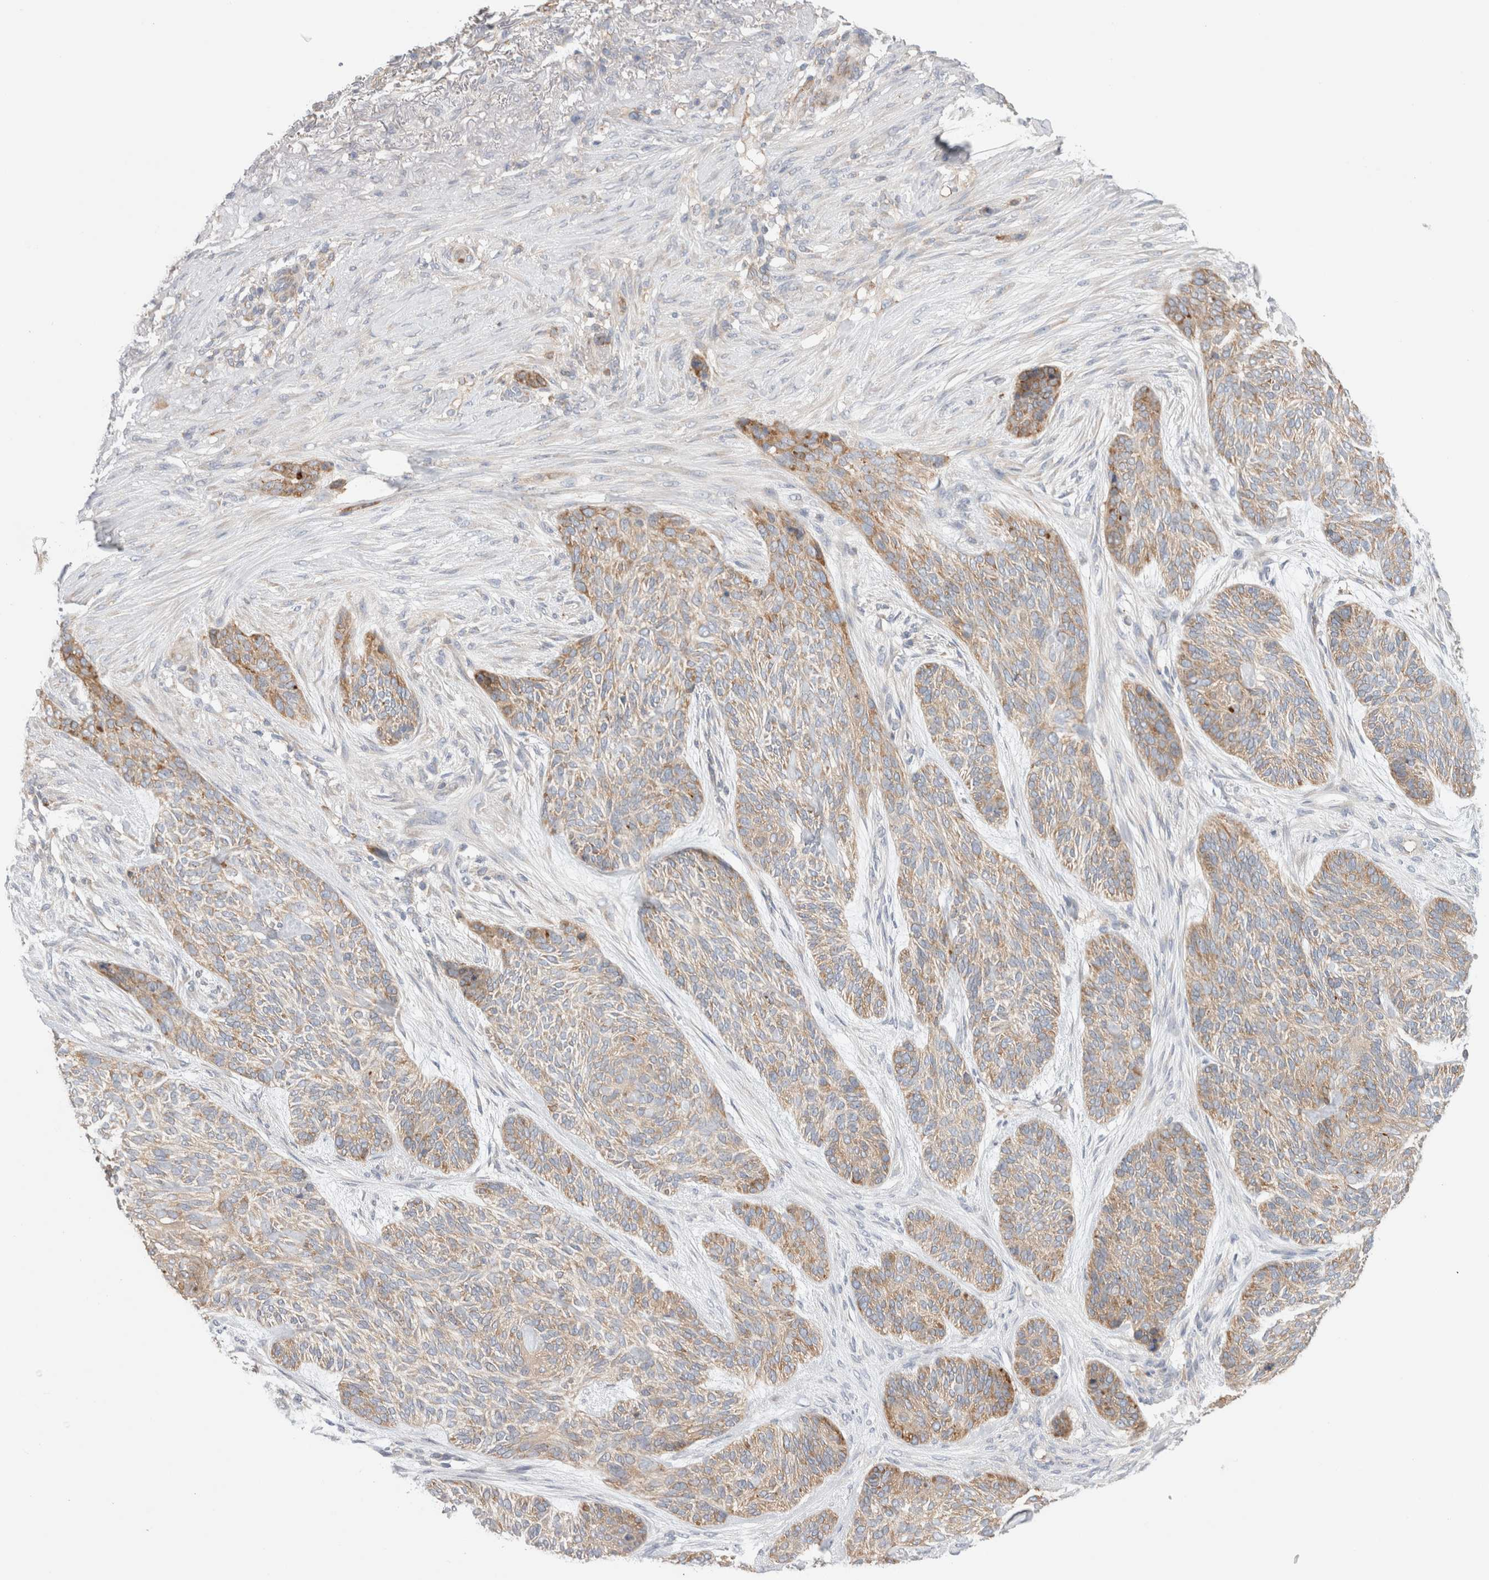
{"staining": {"intensity": "moderate", "quantity": "25%-75%", "location": "cytoplasmic/membranous"}, "tissue": "skin cancer", "cell_type": "Tumor cells", "image_type": "cancer", "snomed": [{"axis": "morphology", "description": "Basal cell carcinoma"}, {"axis": "topography", "description": "Skin"}], "caption": "The immunohistochemical stain highlights moderate cytoplasmic/membranous expression in tumor cells of basal cell carcinoma (skin) tissue. Nuclei are stained in blue.", "gene": "ZNF23", "patient": {"sex": "male", "age": 55}}